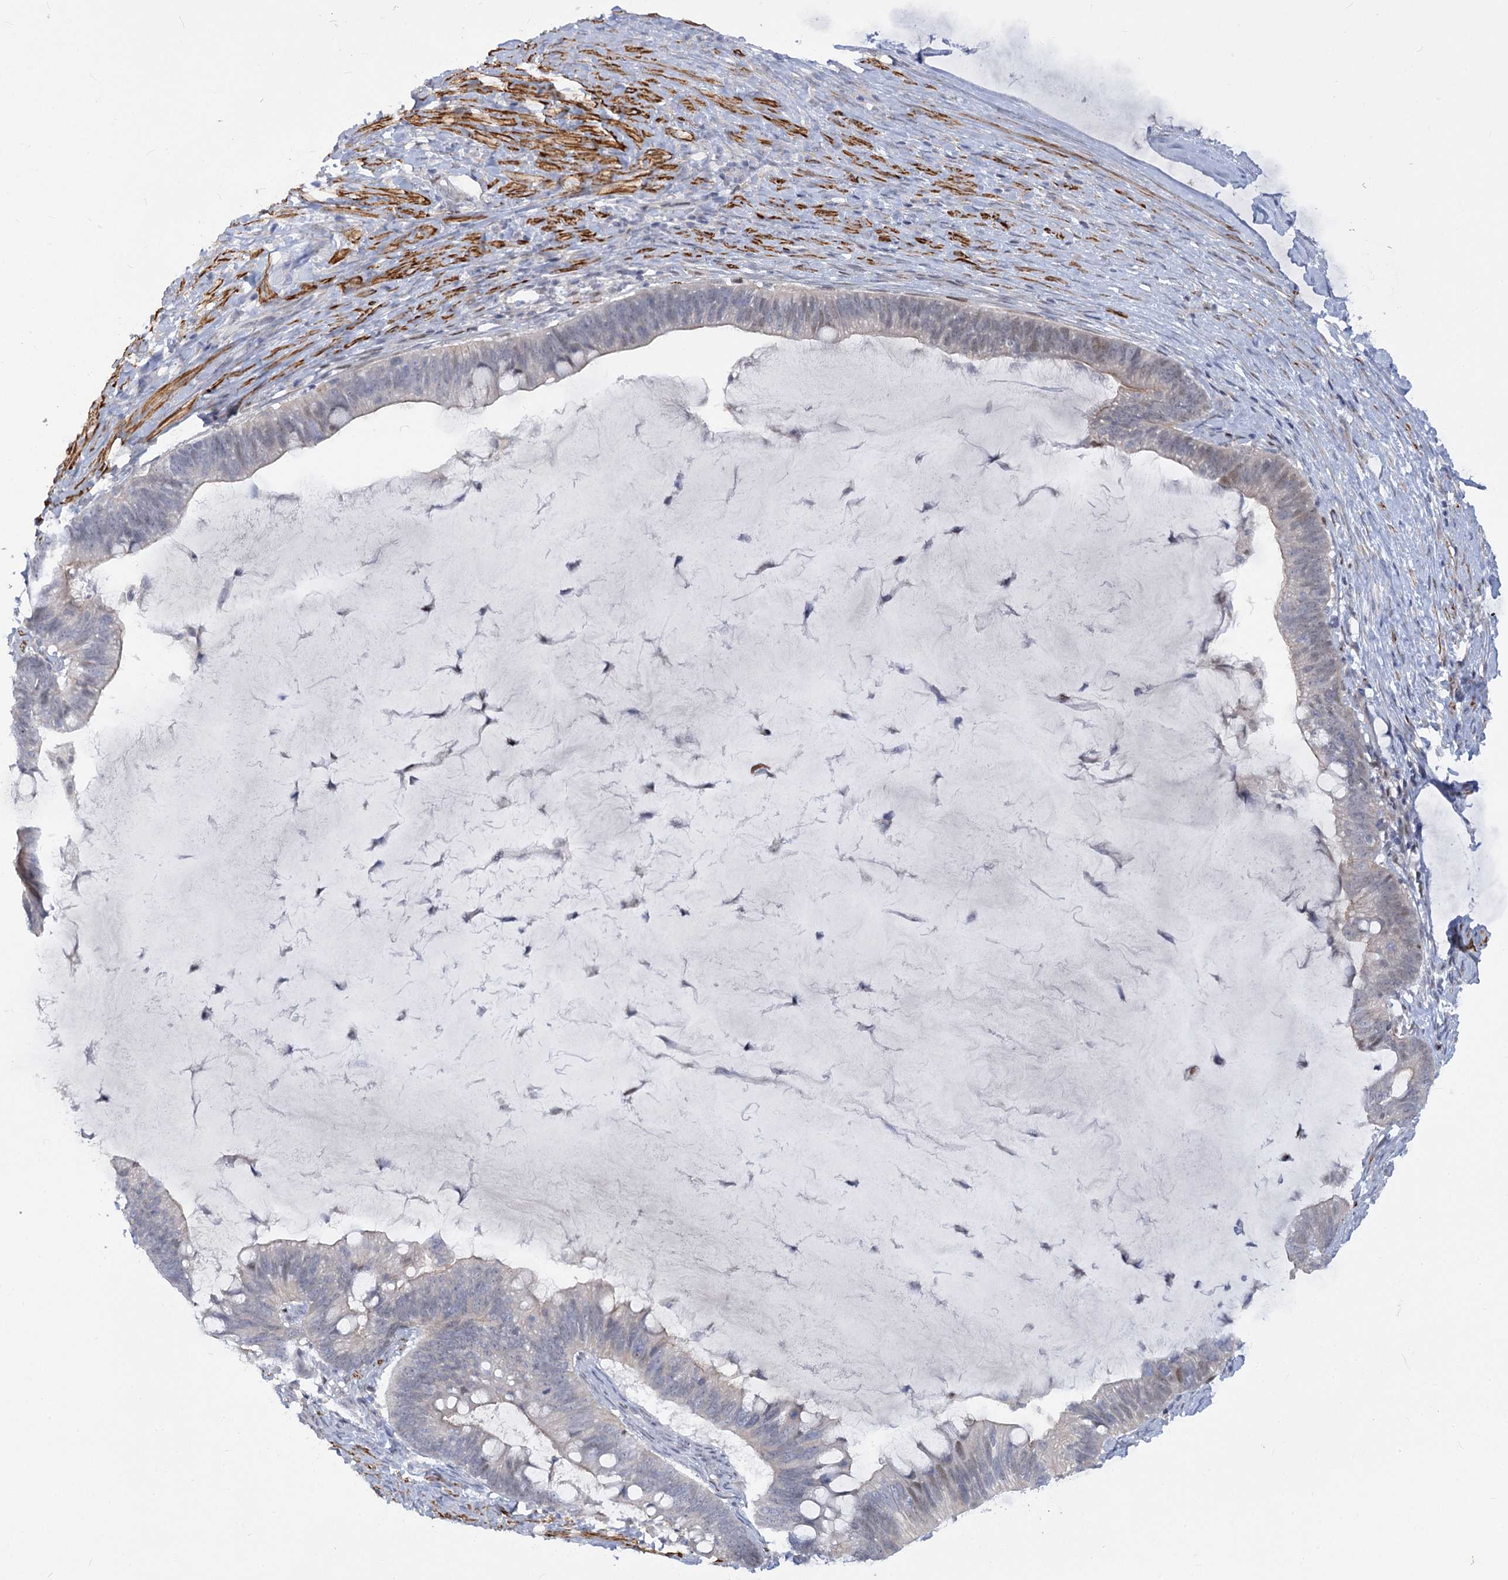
{"staining": {"intensity": "weak", "quantity": "<25%", "location": "nuclear"}, "tissue": "ovarian cancer", "cell_type": "Tumor cells", "image_type": "cancer", "snomed": [{"axis": "morphology", "description": "Cystadenocarcinoma, mucinous, NOS"}, {"axis": "topography", "description": "Ovary"}], "caption": "The micrograph shows no significant expression in tumor cells of mucinous cystadenocarcinoma (ovarian). (Stains: DAB immunohistochemistry (IHC) with hematoxylin counter stain, Microscopy: brightfield microscopy at high magnification).", "gene": "ARSI", "patient": {"sex": "female", "age": 61}}